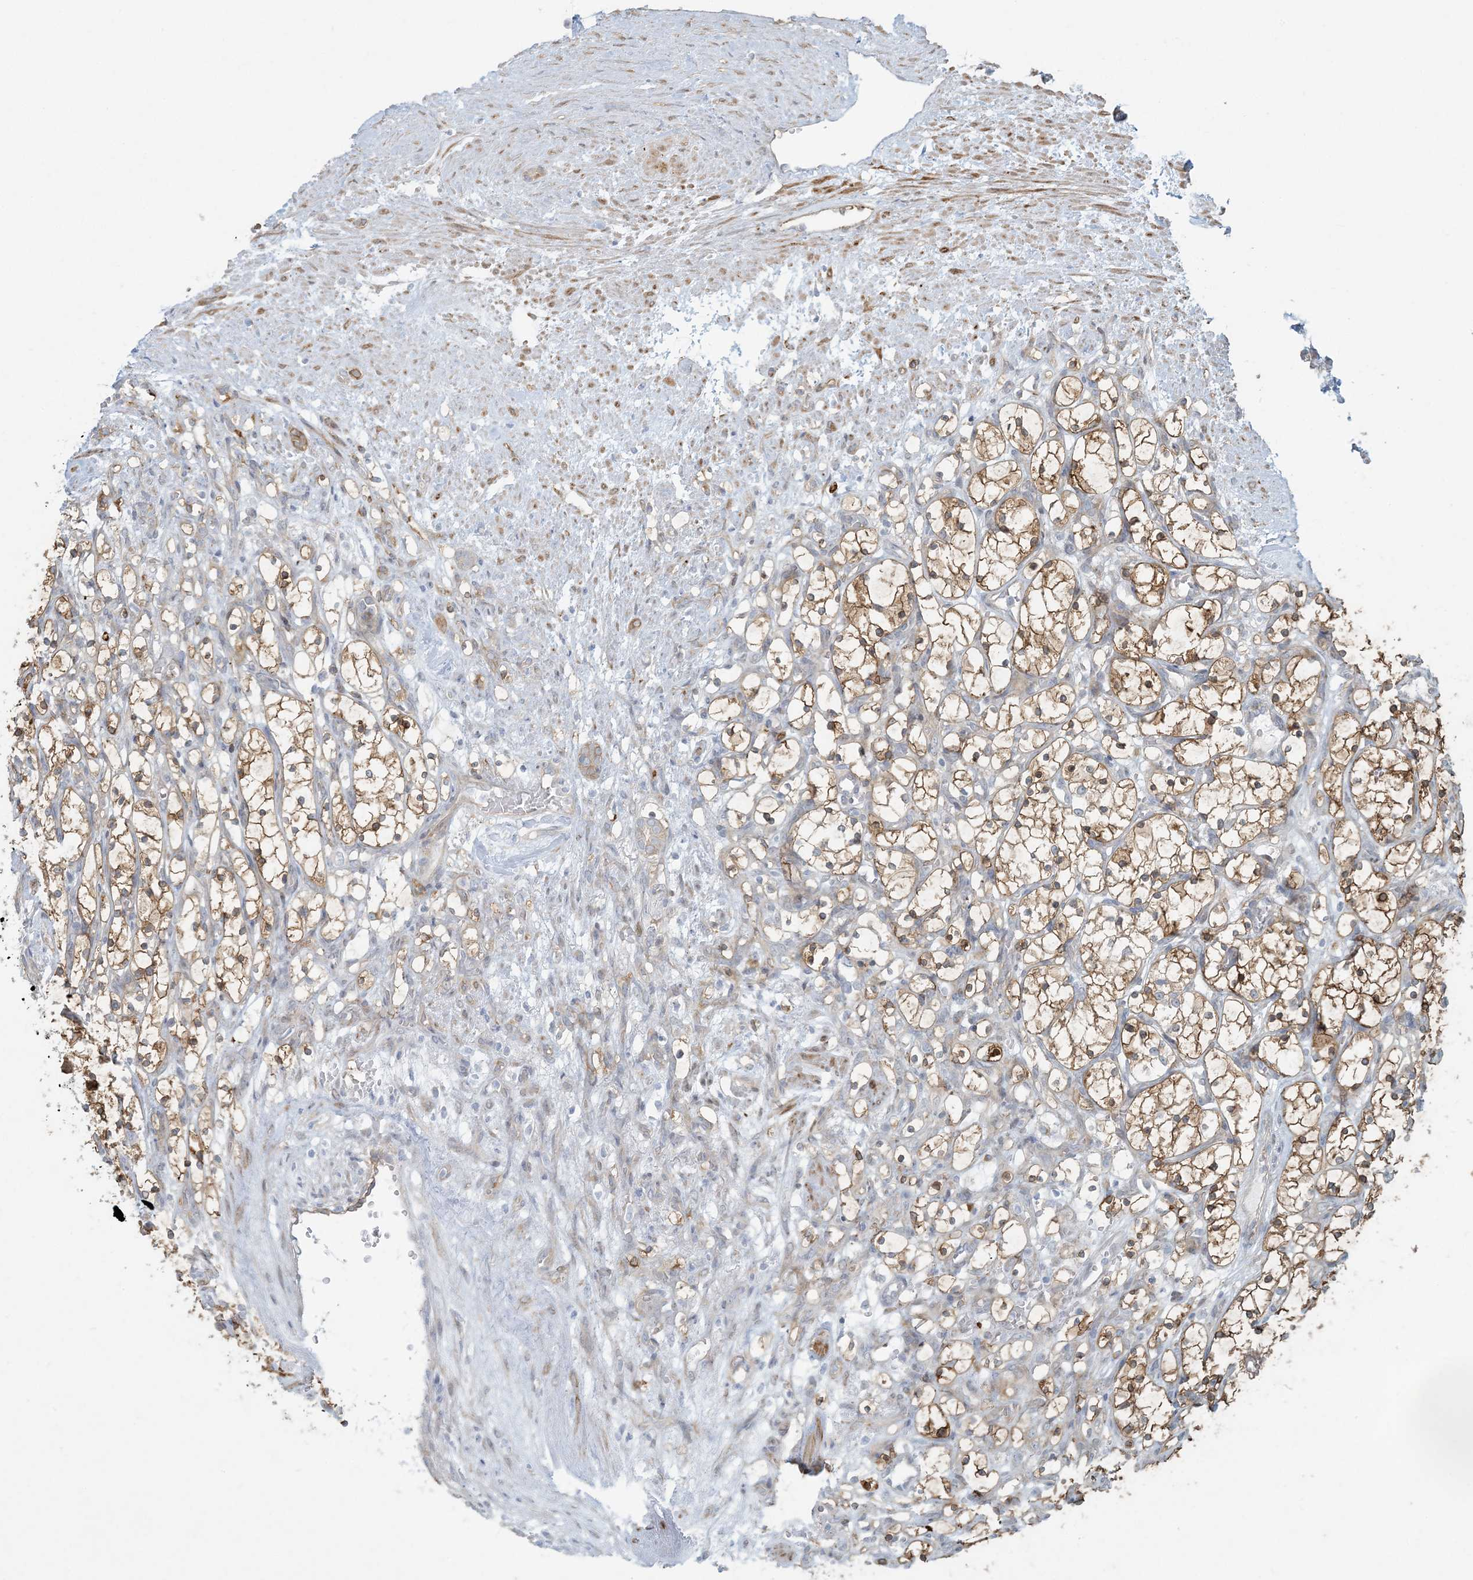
{"staining": {"intensity": "moderate", "quantity": ">75%", "location": "cytoplasmic/membranous"}, "tissue": "renal cancer", "cell_type": "Tumor cells", "image_type": "cancer", "snomed": [{"axis": "morphology", "description": "Adenocarcinoma, NOS"}, {"axis": "topography", "description": "Kidney"}], "caption": "Immunohistochemistry (DAB (3,3'-diaminobenzidine)) staining of renal adenocarcinoma exhibits moderate cytoplasmic/membranous protein staining in approximately >75% of tumor cells.", "gene": "BCORL1", "patient": {"sex": "female", "age": 69}}